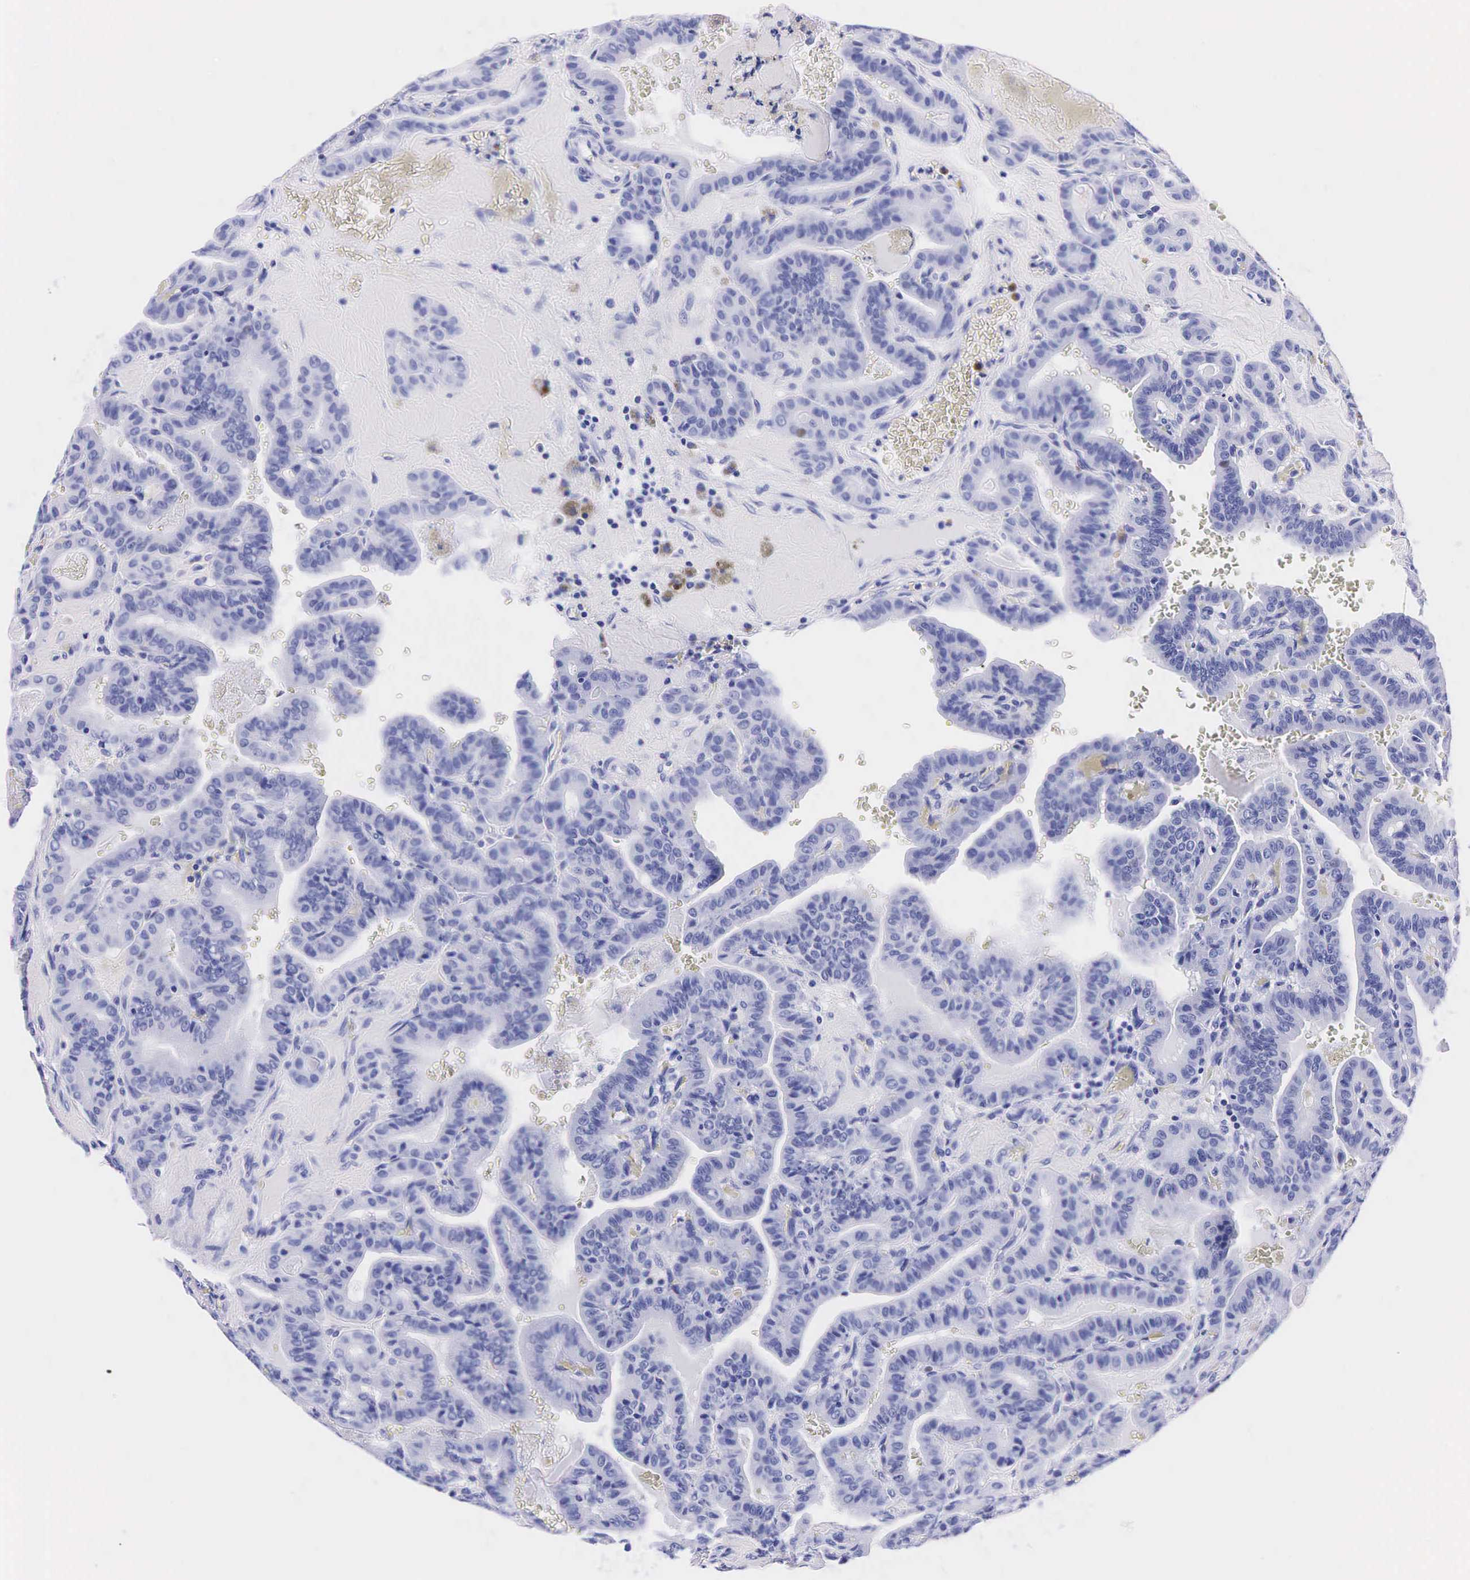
{"staining": {"intensity": "negative", "quantity": "none", "location": "none"}, "tissue": "thyroid cancer", "cell_type": "Tumor cells", "image_type": "cancer", "snomed": [{"axis": "morphology", "description": "Papillary adenocarcinoma, NOS"}, {"axis": "topography", "description": "Thyroid gland"}], "caption": "A micrograph of thyroid cancer (papillary adenocarcinoma) stained for a protein demonstrates no brown staining in tumor cells.", "gene": "KLK3", "patient": {"sex": "male", "age": 87}}